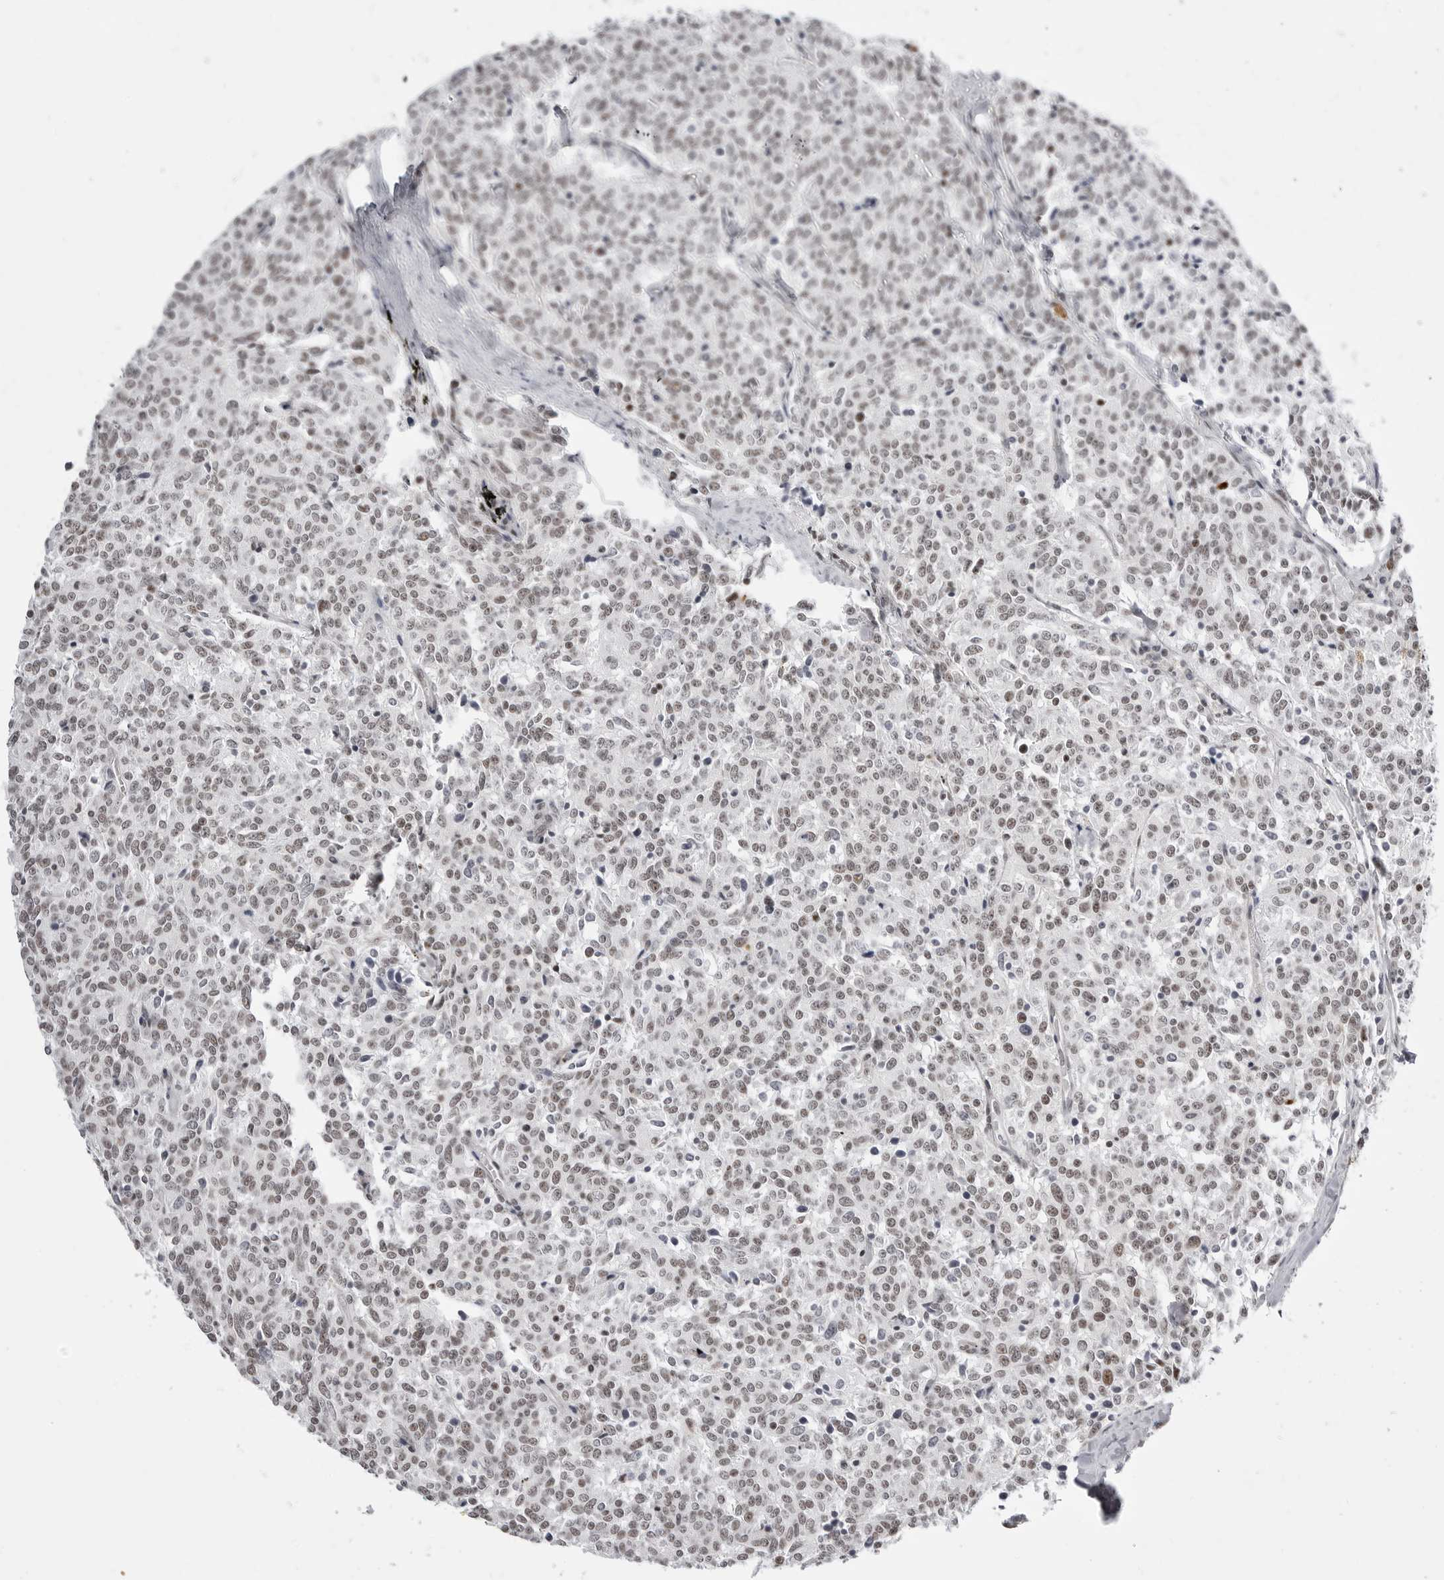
{"staining": {"intensity": "moderate", "quantity": "25%-75%", "location": "nuclear"}, "tissue": "carcinoid", "cell_type": "Tumor cells", "image_type": "cancer", "snomed": [{"axis": "morphology", "description": "Carcinoid, malignant, NOS"}, {"axis": "topography", "description": "Lung"}], "caption": "Protein expression analysis of human carcinoid reveals moderate nuclear staining in about 25%-75% of tumor cells.", "gene": "WRAP53", "patient": {"sex": "female", "age": 46}}